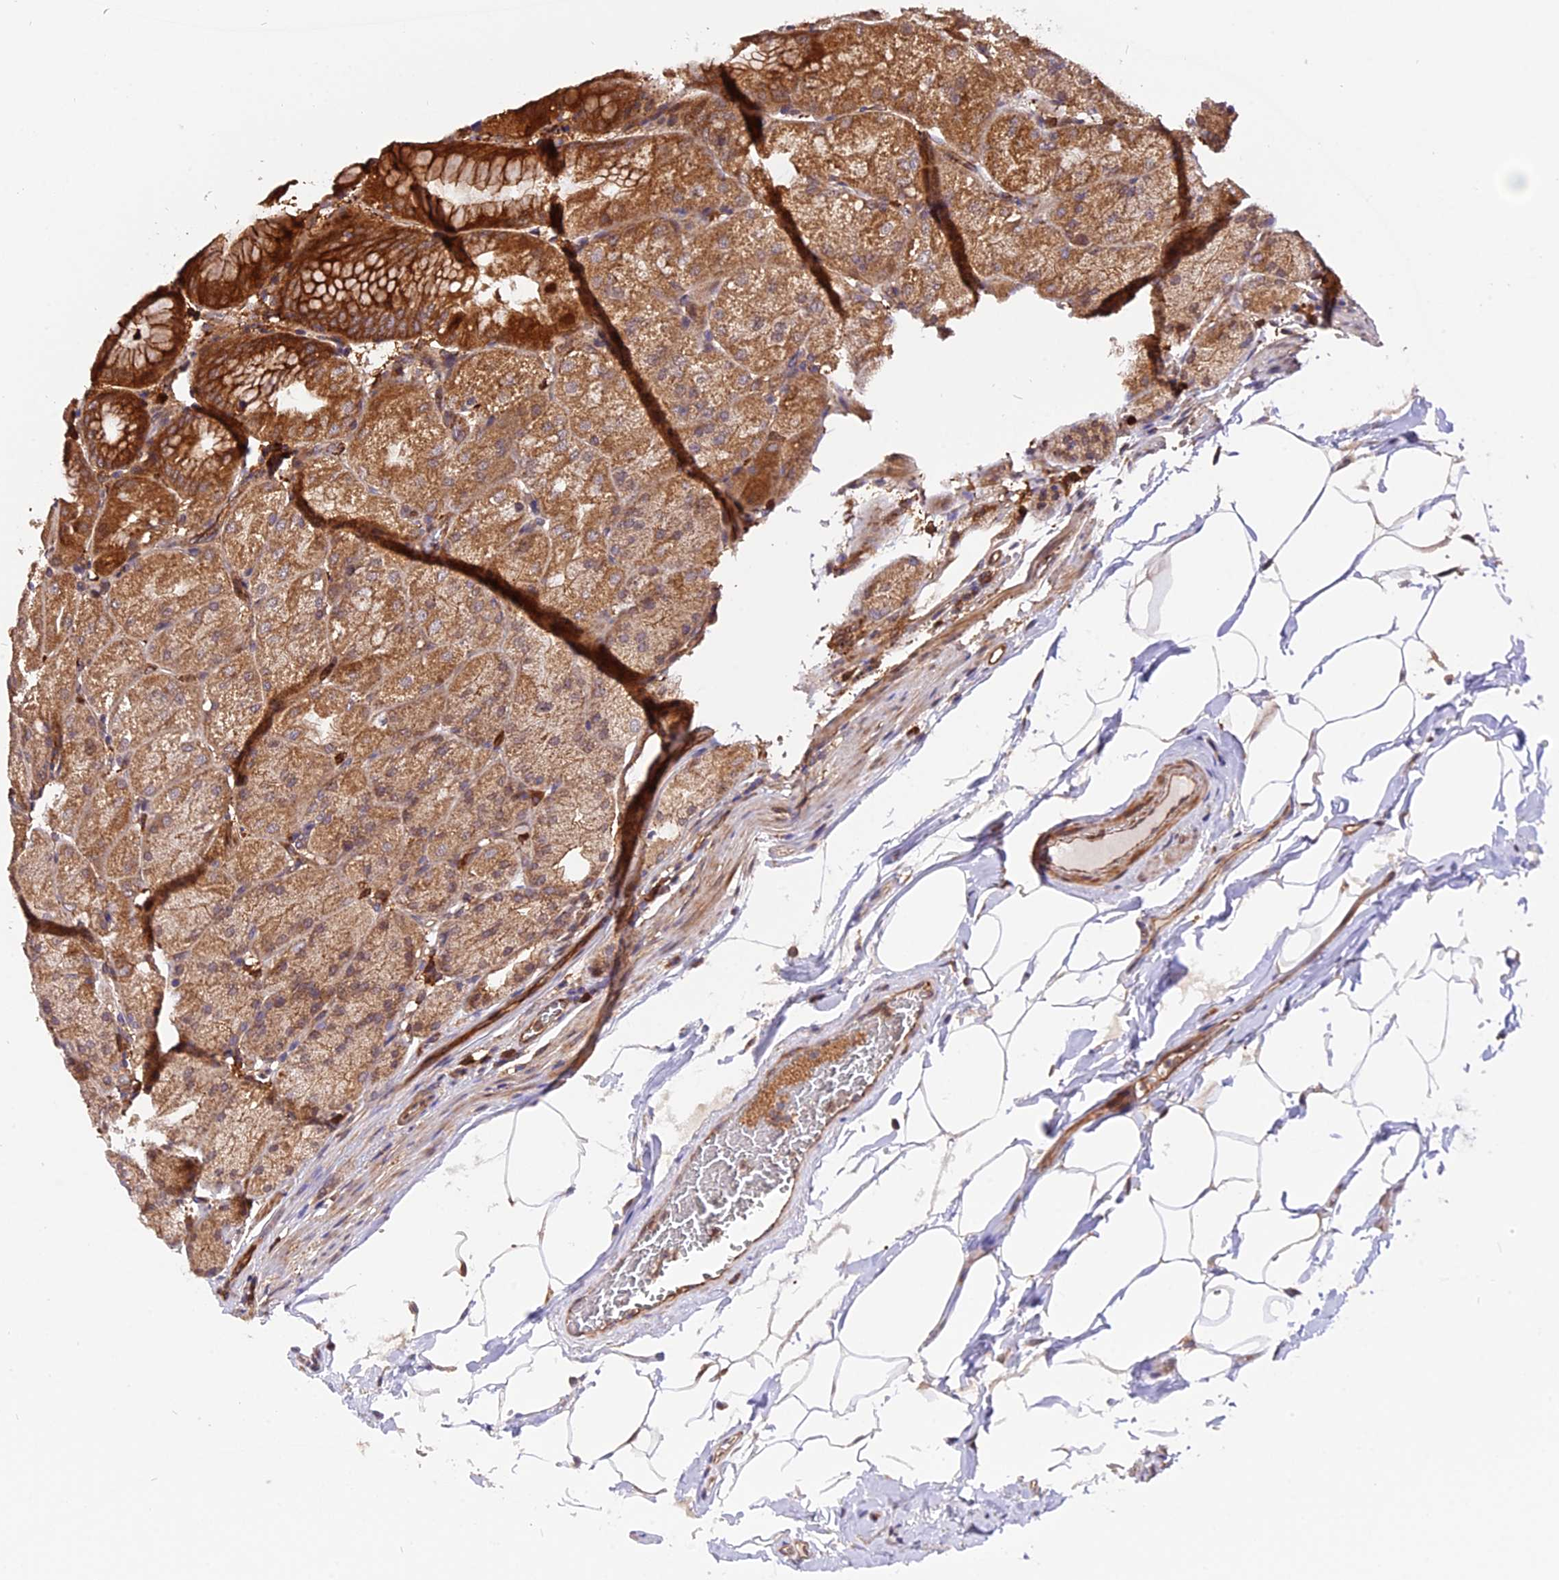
{"staining": {"intensity": "moderate", "quantity": ">75%", "location": "cytoplasmic/membranous"}, "tissue": "stomach", "cell_type": "Glandular cells", "image_type": "normal", "snomed": [{"axis": "morphology", "description": "Normal tissue, NOS"}, {"axis": "topography", "description": "Stomach, upper"}, {"axis": "topography", "description": "Stomach, lower"}], "caption": "The histopathology image demonstrates a brown stain indicating the presence of a protein in the cytoplasmic/membranous of glandular cells in stomach. Using DAB (brown) and hematoxylin (blue) stains, captured at high magnification using brightfield microscopy.", "gene": "HERPUD1", "patient": {"sex": "male", "age": 62}}